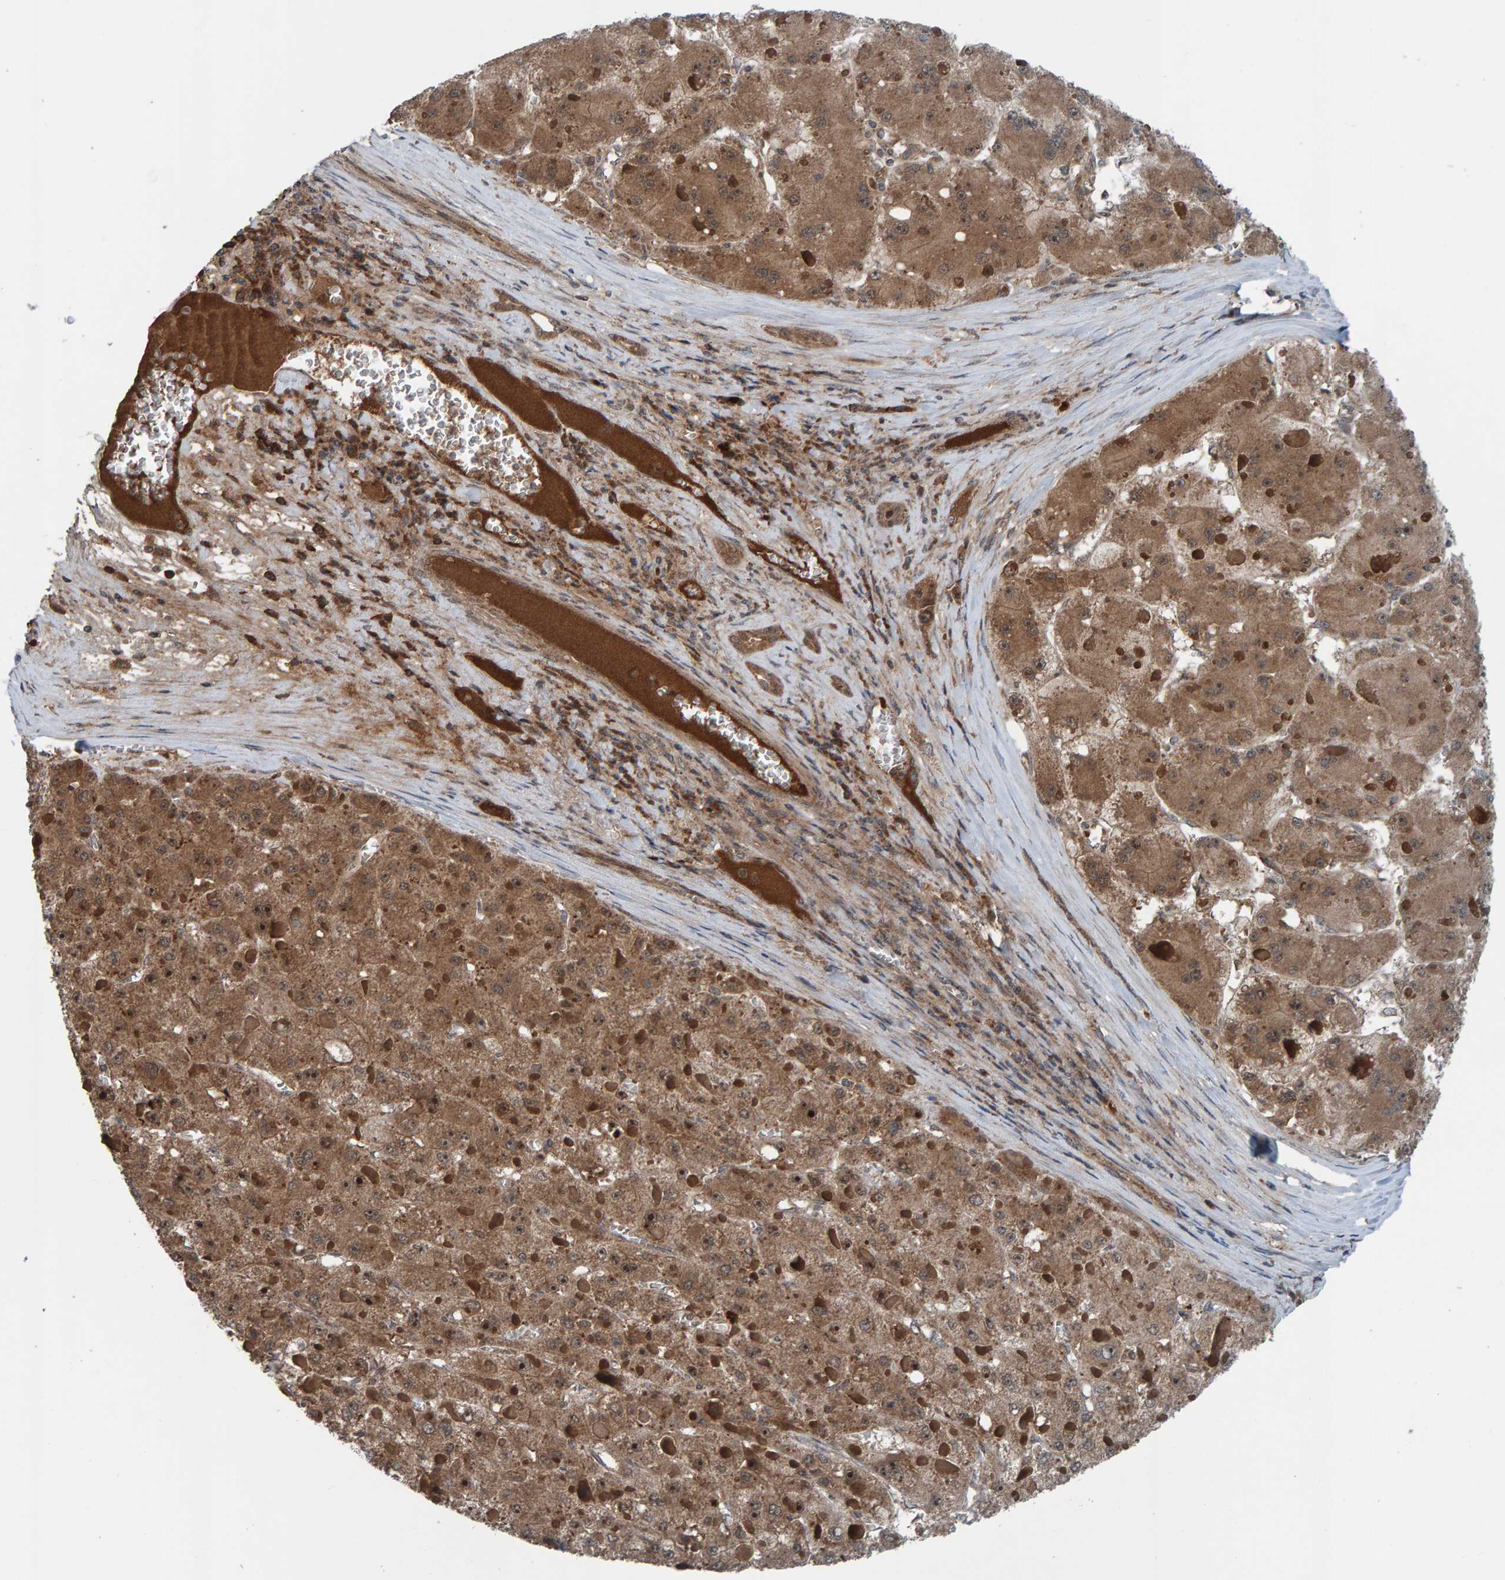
{"staining": {"intensity": "moderate", "quantity": ">75%", "location": "cytoplasmic/membranous"}, "tissue": "liver cancer", "cell_type": "Tumor cells", "image_type": "cancer", "snomed": [{"axis": "morphology", "description": "Carcinoma, Hepatocellular, NOS"}, {"axis": "topography", "description": "Liver"}], "caption": "This is a micrograph of IHC staining of liver cancer, which shows moderate positivity in the cytoplasmic/membranous of tumor cells.", "gene": "CUEDC1", "patient": {"sex": "female", "age": 73}}